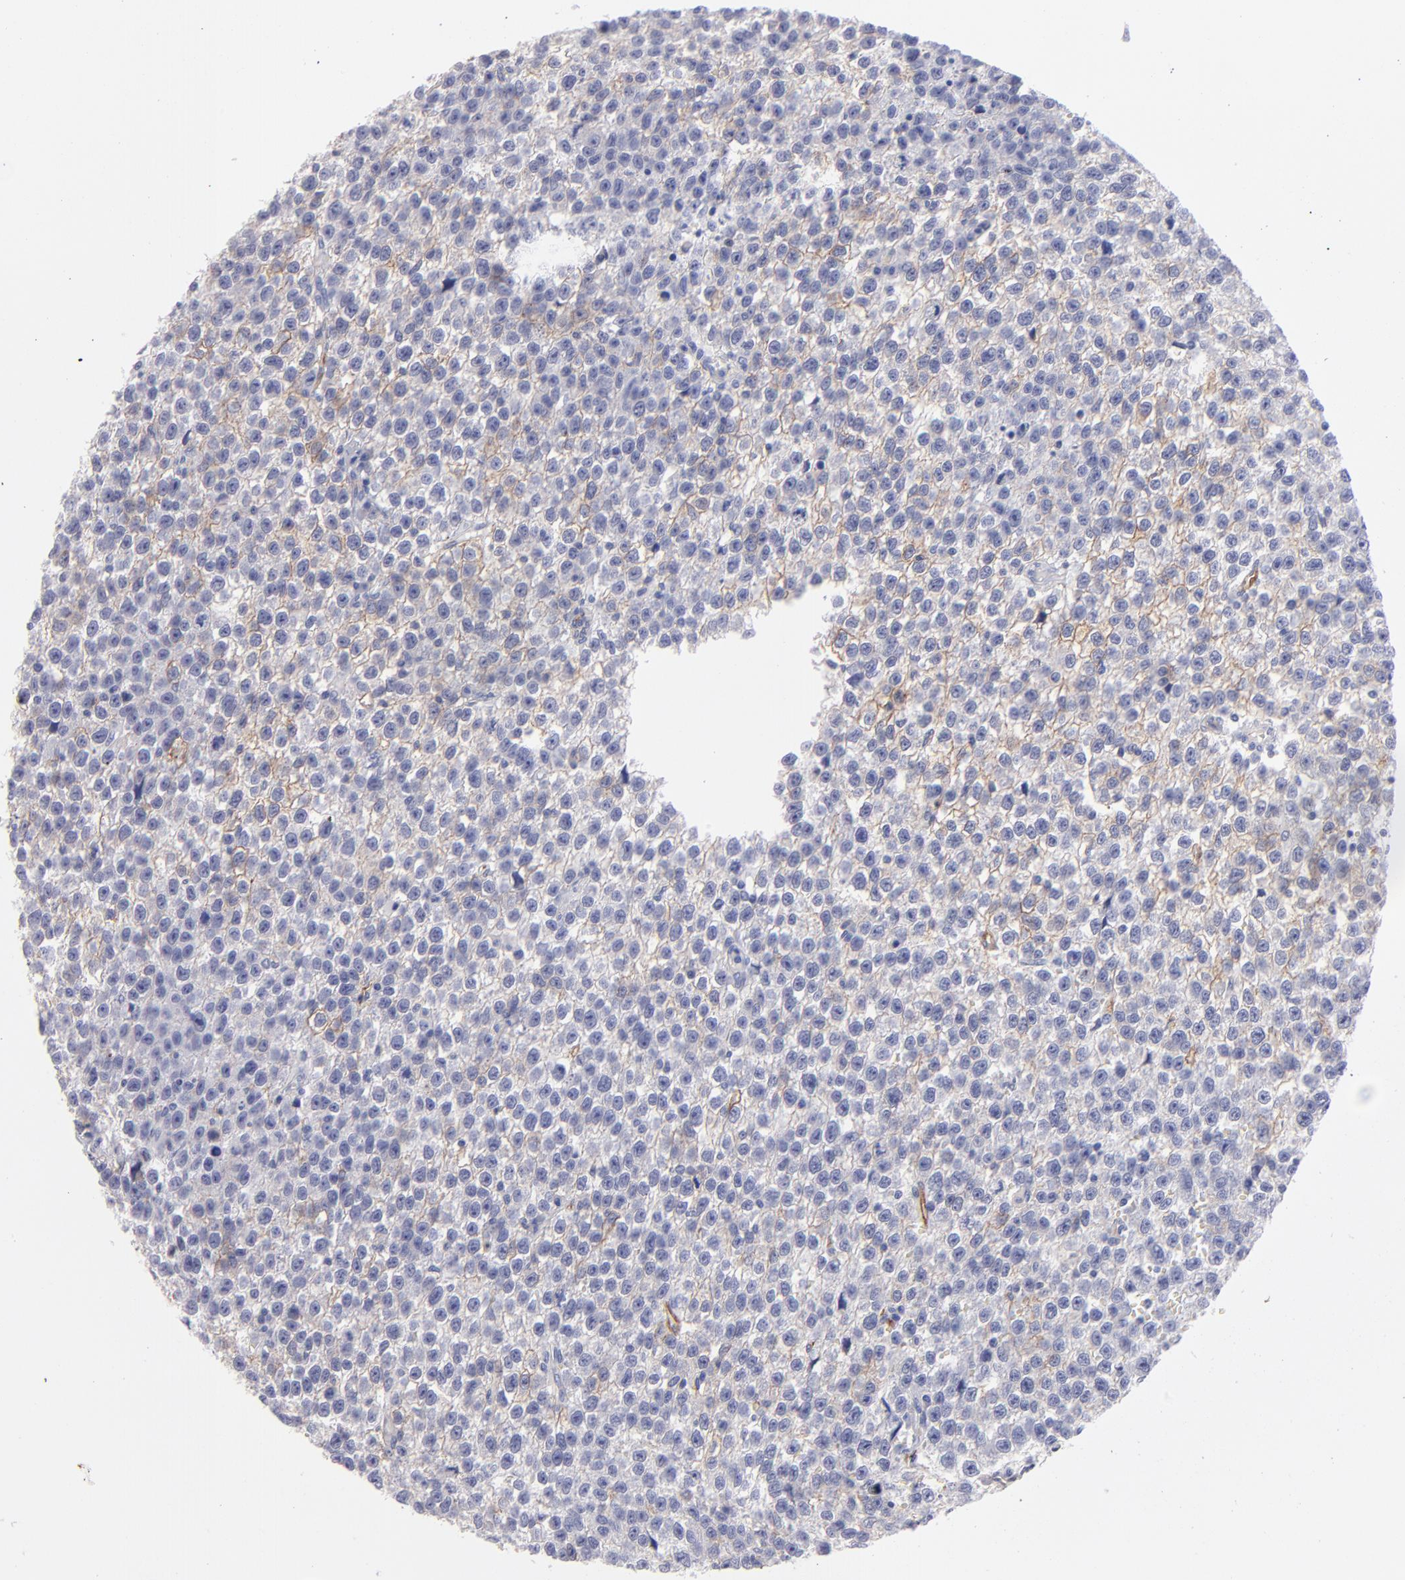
{"staining": {"intensity": "negative", "quantity": "none", "location": "none"}, "tissue": "testis cancer", "cell_type": "Tumor cells", "image_type": "cancer", "snomed": [{"axis": "morphology", "description": "Seminoma, NOS"}, {"axis": "topography", "description": "Testis"}], "caption": "A high-resolution photomicrograph shows IHC staining of testis seminoma, which demonstrates no significant expression in tumor cells.", "gene": "AHNAK2", "patient": {"sex": "male", "age": 35}}